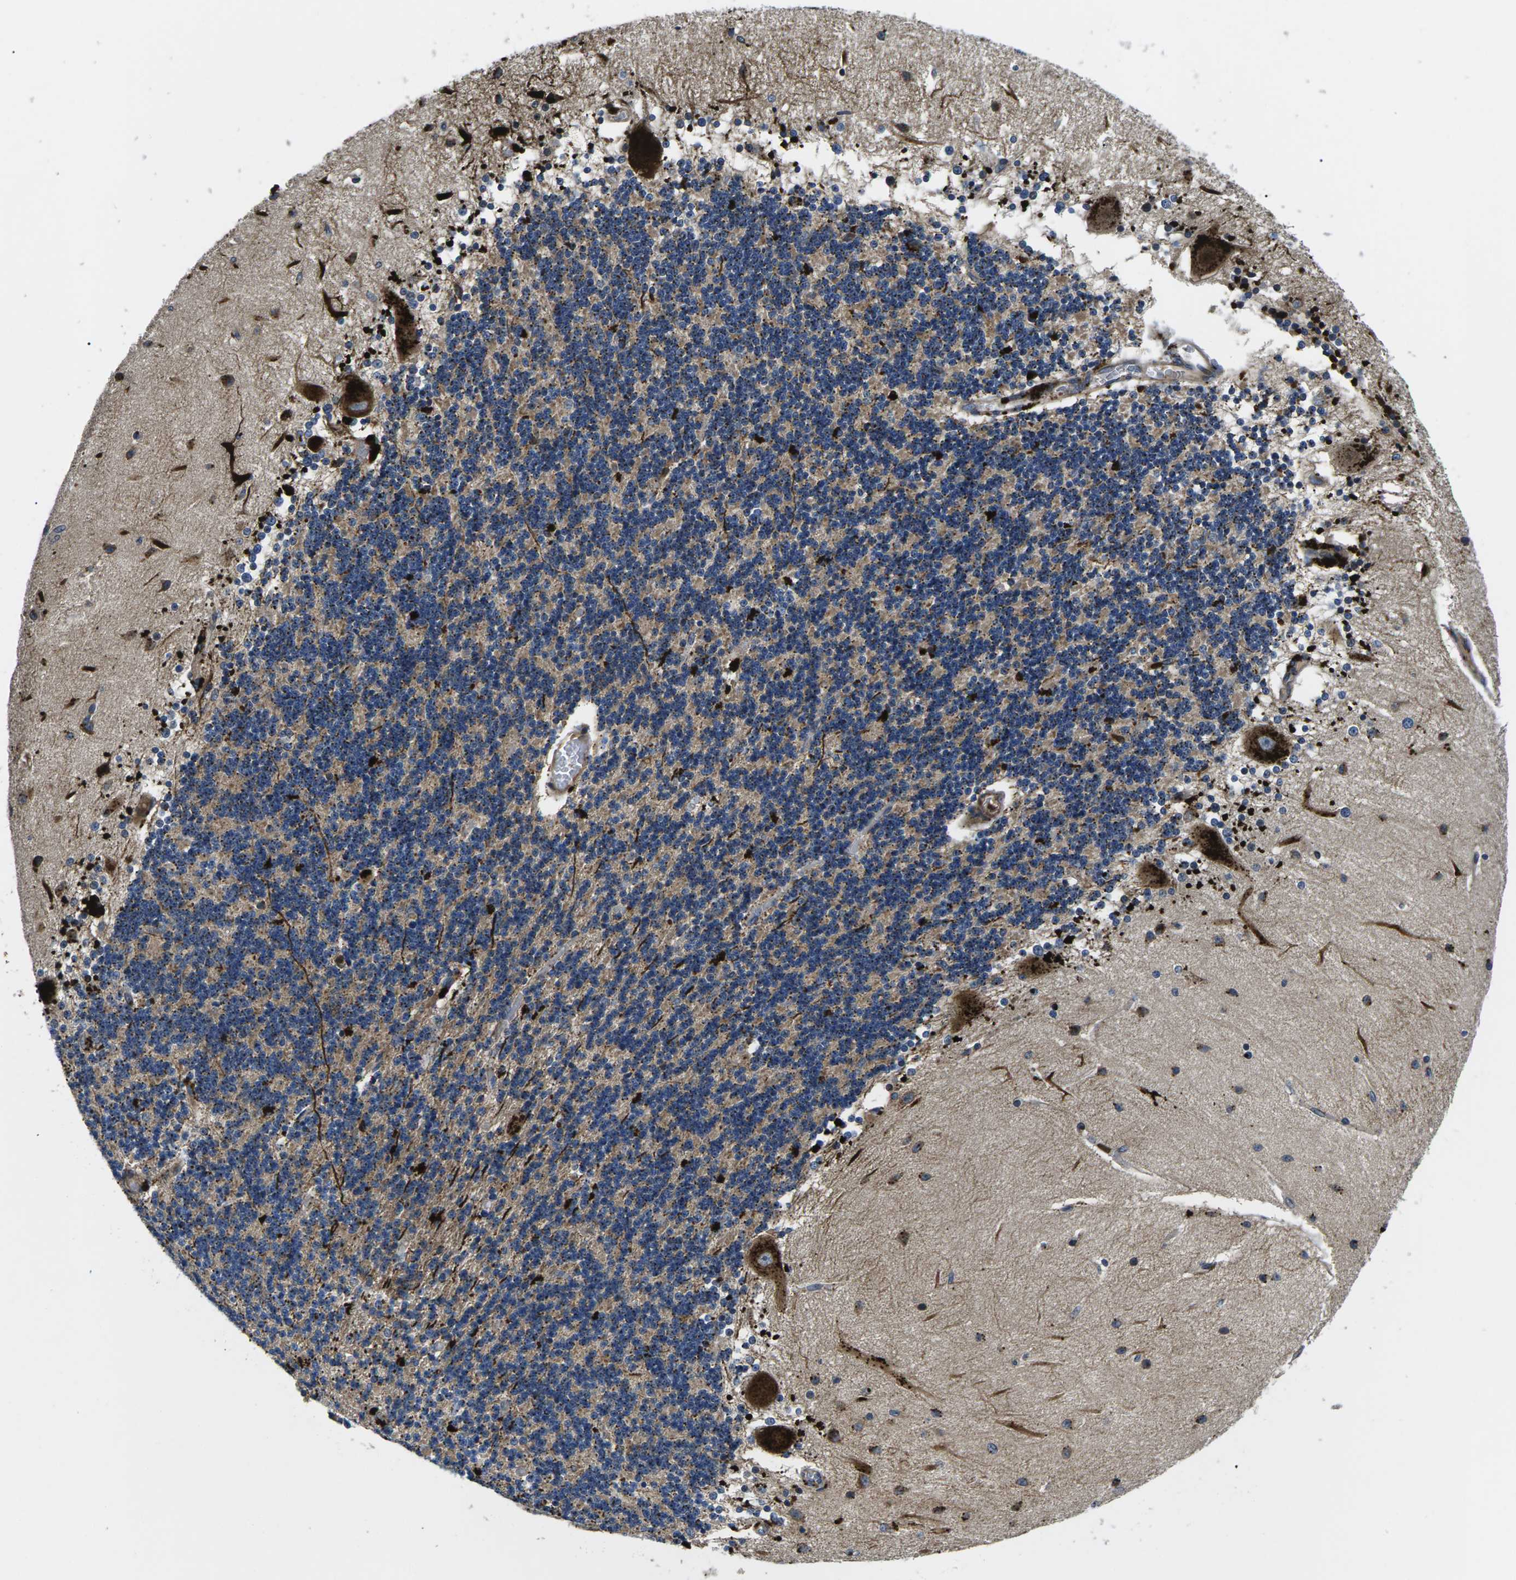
{"staining": {"intensity": "weak", "quantity": "25%-75%", "location": "cytoplasmic/membranous"}, "tissue": "cerebellum", "cell_type": "Cells in granular layer", "image_type": "normal", "snomed": [{"axis": "morphology", "description": "Normal tissue, NOS"}, {"axis": "topography", "description": "Cerebellum"}], "caption": "Cells in granular layer reveal weak cytoplasmic/membranous positivity in approximately 25%-75% of cells in normal cerebellum. (Stains: DAB in brown, nuclei in blue, Microscopy: brightfield microscopy at high magnification).", "gene": "PLCE1", "patient": {"sex": "female", "age": 54}}